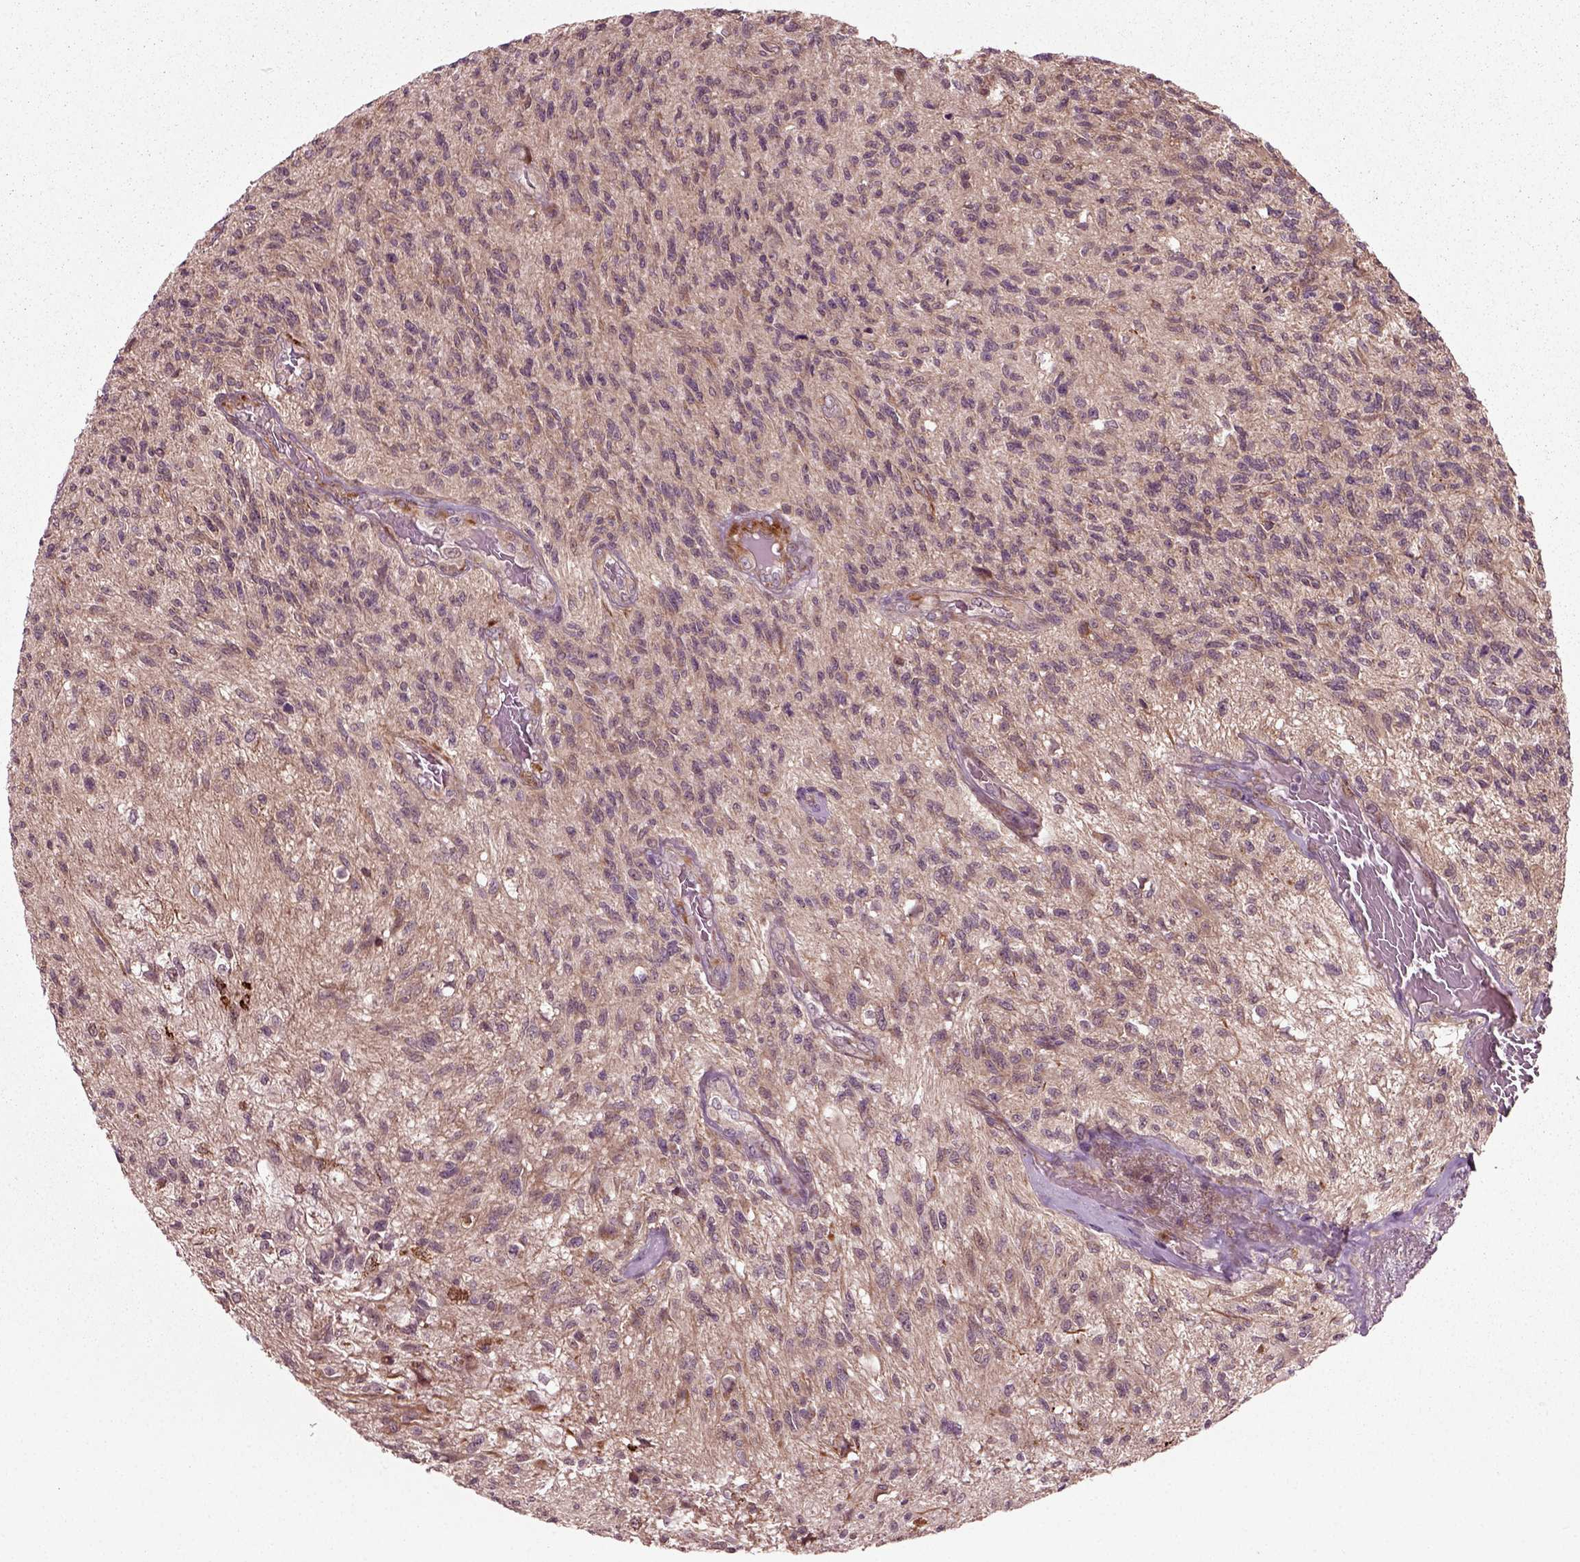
{"staining": {"intensity": "negative", "quantity": "none", "location": "none"}, "tissue": "glioma", "cell_type": "Tumor cells", "image_type": "cancer", "snomed": [{"axis": "morphology", "description": "Glioma, malignant, High grade"}, {"axis": "topography", "description": "Brain"}], "caption": "High power microscopy image of an IHC histopathology image of glioma, revealing no significant expression in tumor cells.", "gene": "PLCD3", "patient": {"sex": "male", "age": 56}}